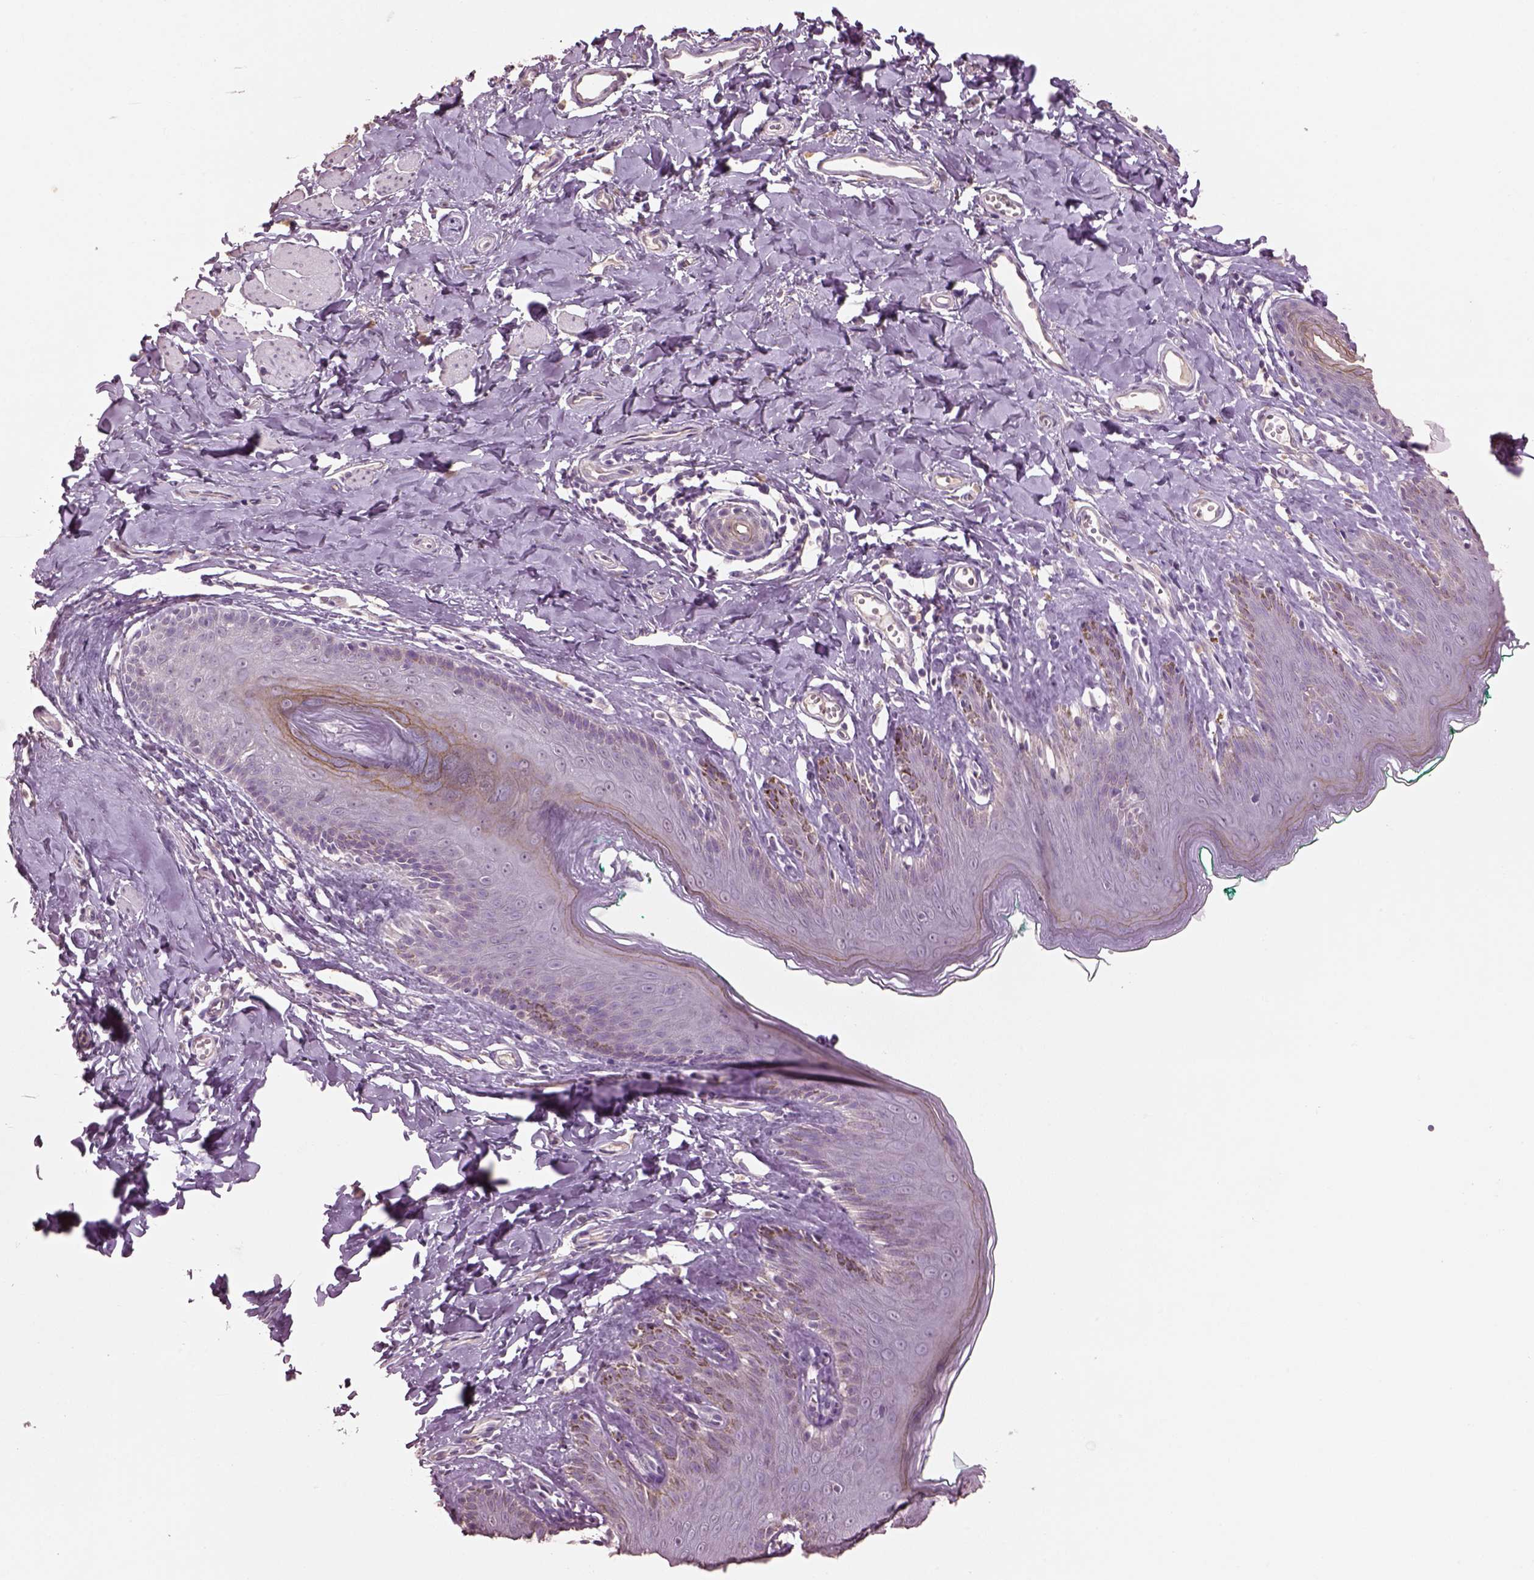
{"staining": {"intensity": "negative", "quantity": "none", "location": "none"}, "tissue": "skin", "cell_type": "Epidermal cells", "image_type": "normal", "snomed": [{"axis": "morphology", "description": "Normal tissue, NOS"}, {"axis": "topography", "description": "Vulva"}], "caption": "The image reveals no staining of epidermal cells in normal skin.", "gene": "KCNIP3", "patient": {"sex": "female", "age": 66}}